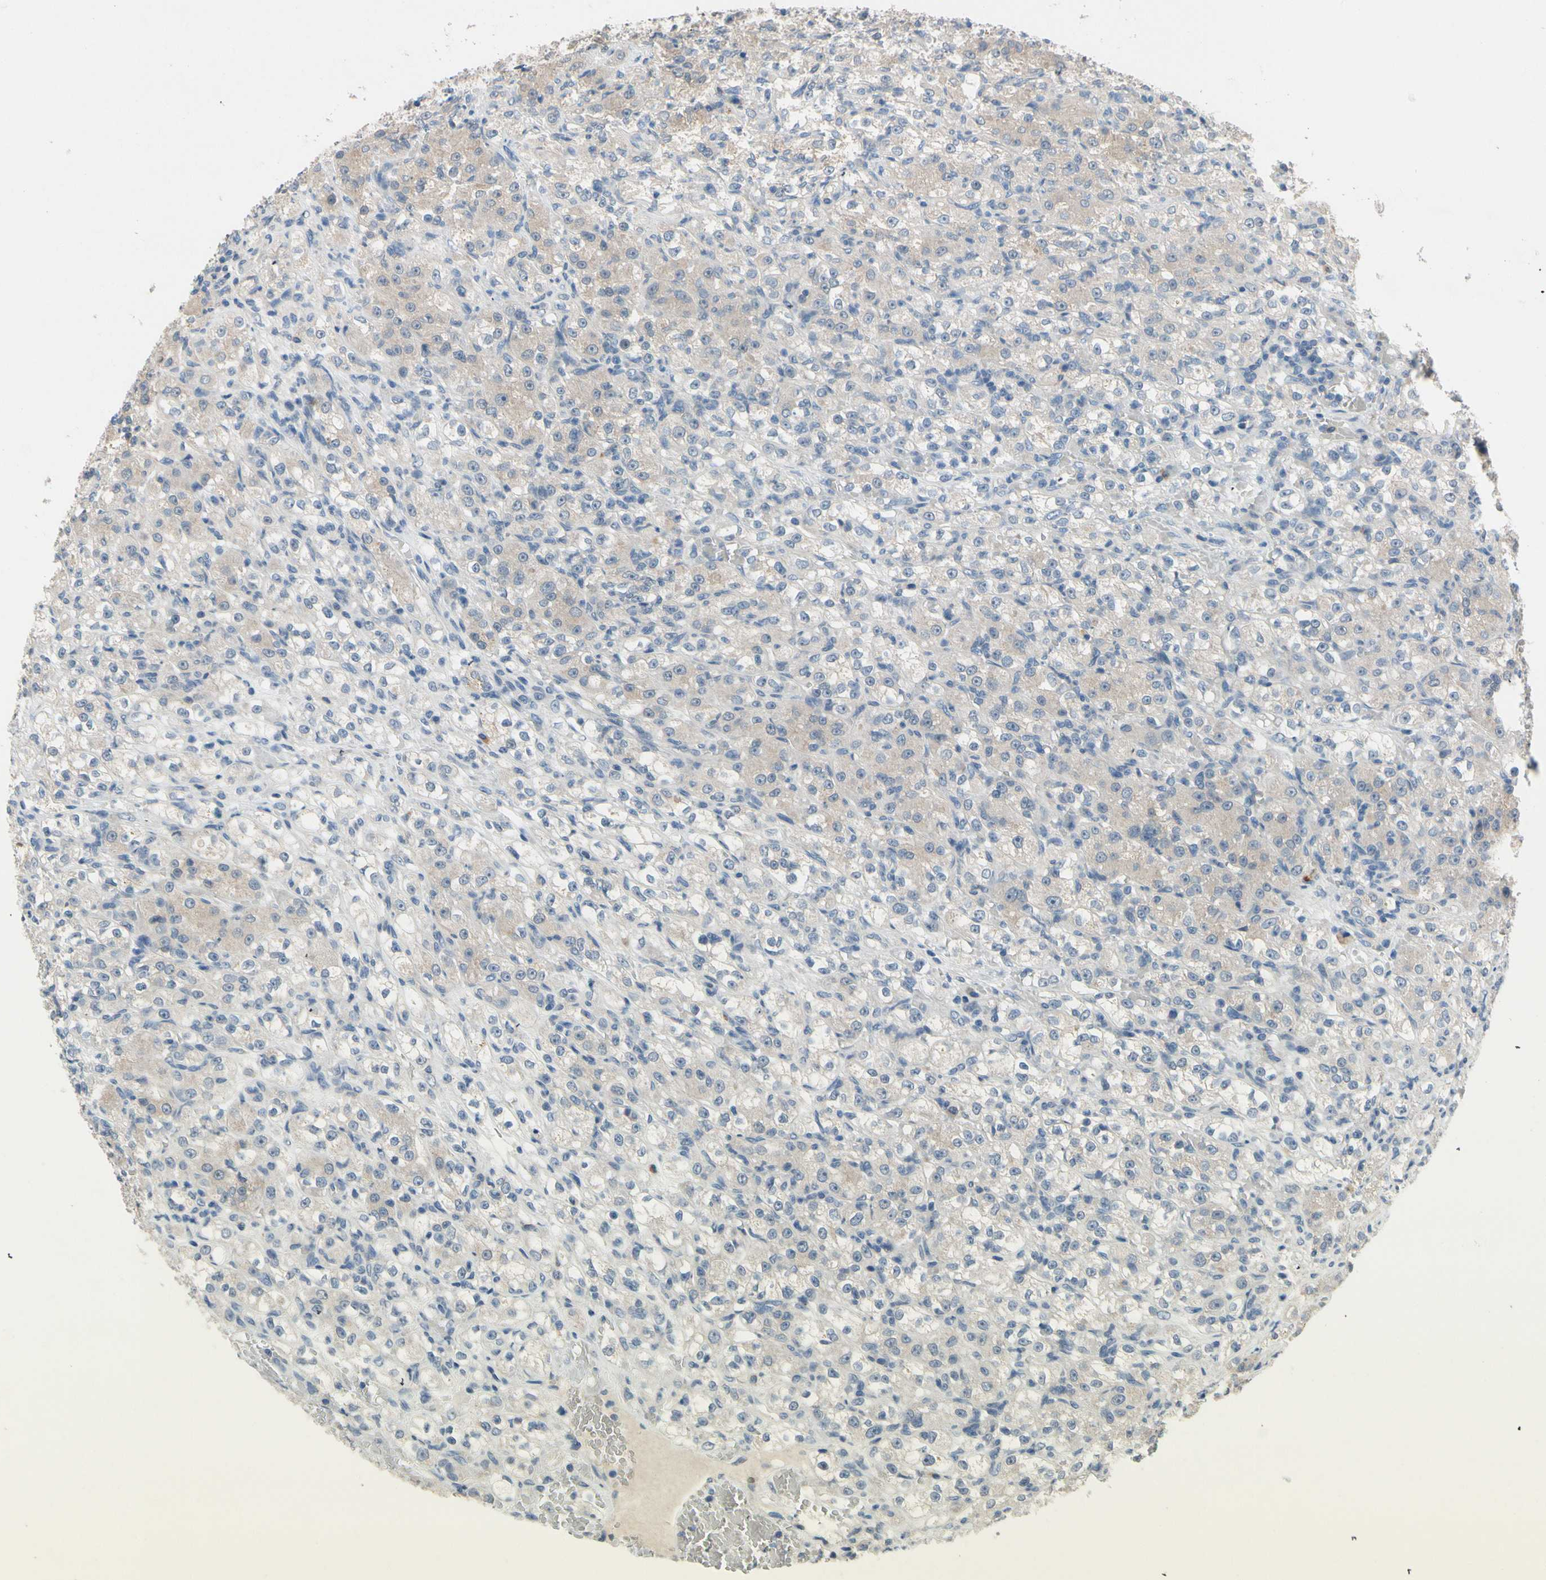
{"staining": {"intensity": "weak", "quantity": "25%-75%", "location": "cytoplasmic/membranous"}, "tissue": "renal cancer", "cell_type": "Tumor cells", "image_type": "cancer", "snomed": [{"axis": "morphology", "description": "Normal tissue, NOS"}, {"axis": "morphology", "description": "Adenocarcinoma, NOS"}, {"axis": "topography", "description": "Kidney"}], "caption": "An IHC image of tumor tissue is shown. Protein staining in brown highlights weak cytoplasmic/membranous positivity in adenocarcinoma (renal) within tumor cells.", "gene": "SLC27A6", "patient": {"sex": "male", "age": 61}}